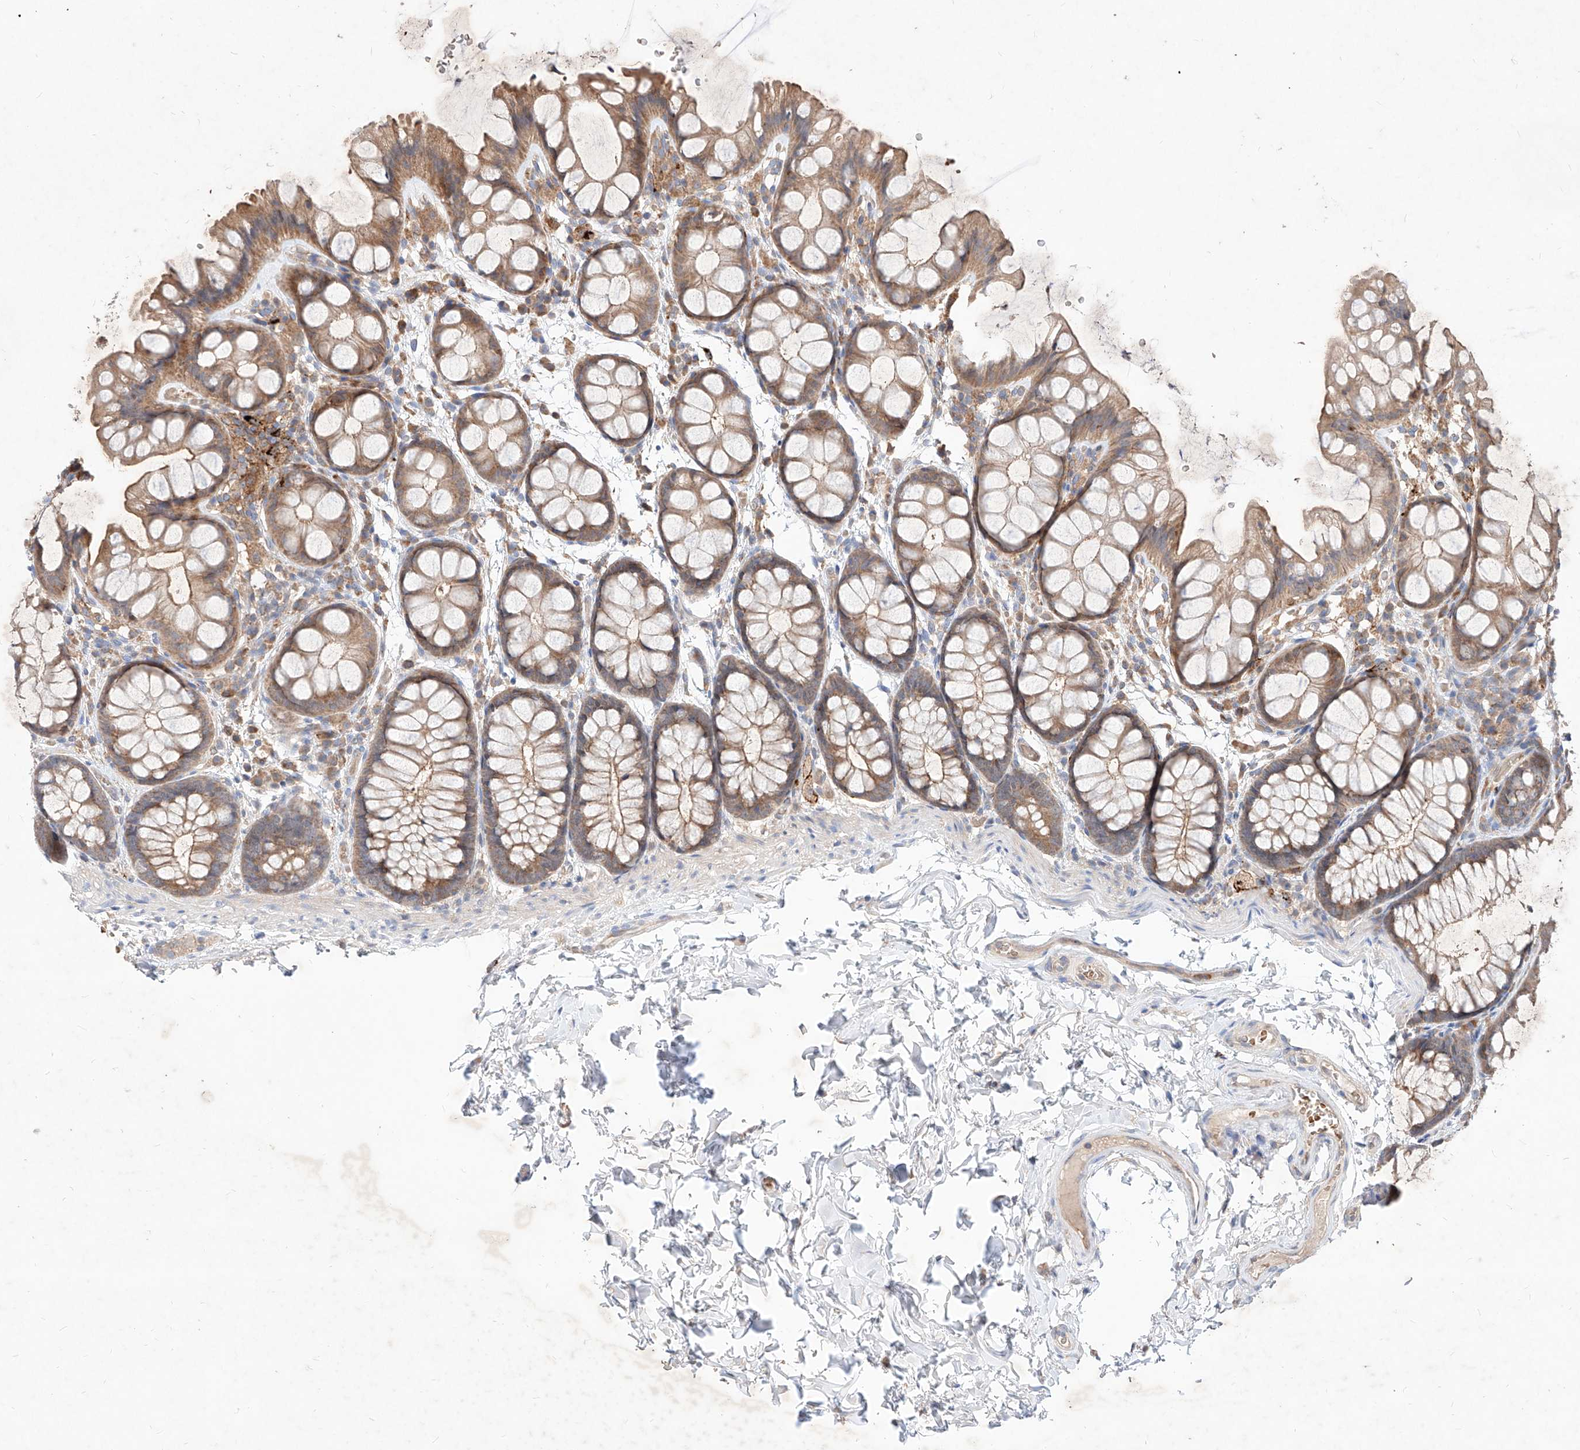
{"staining": {"intensity": "negative", "quantity": "none", "location": "none"}, "tissue": "colon", "cell_type": "Endothelial cells", "image_type": "normal", "snomed": [{"axis": "morphology", "description": "Normal tissue, NOS"}, {"axis": "topography", "description": "Colon"}], "caption": "This image is of unremarkable colon stained with IHC to label a protein in brown with the nuclei are counter-stained blue. There is no expression in endothelial cells.", "gene": "TSNAX", "patient": {"sex": "male", "age": 47}}